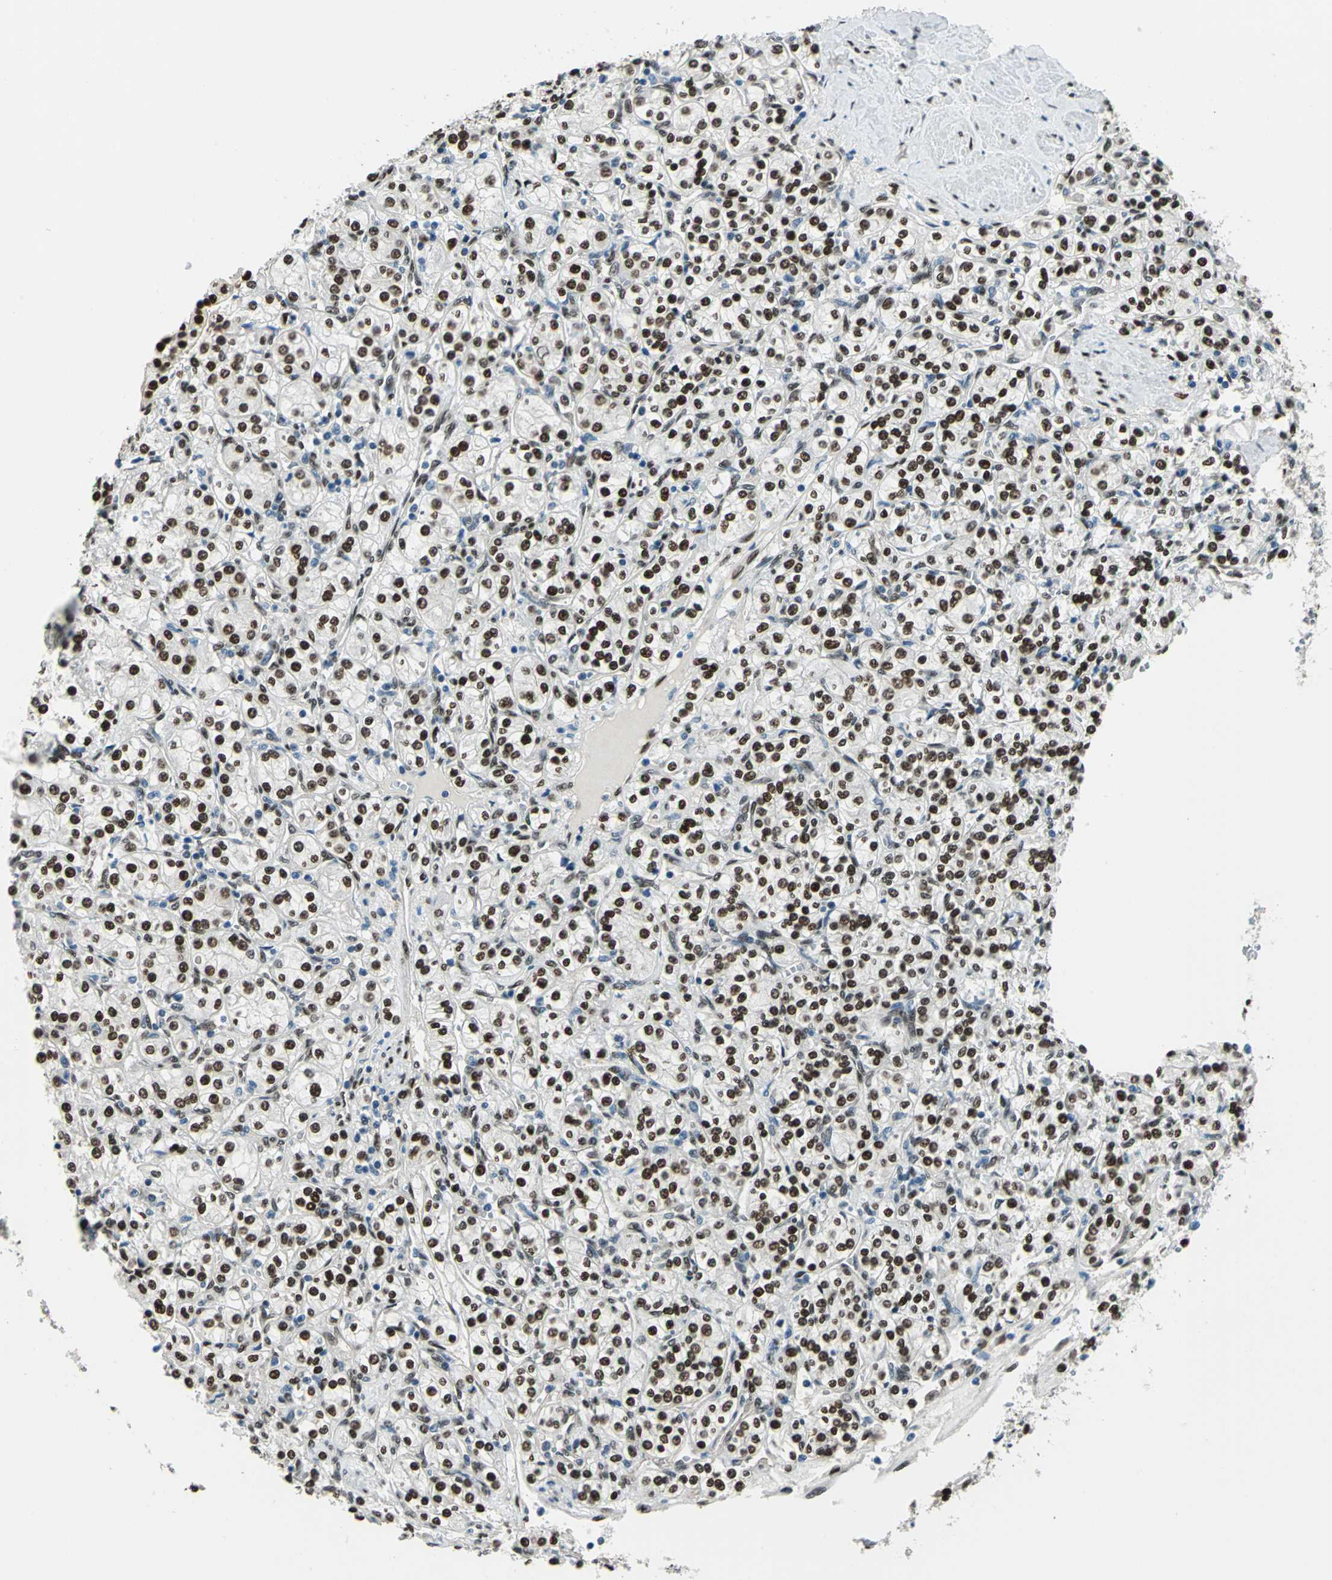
{"staining": {"intensity": "strong", "quantity": ">75%", "location": "nuclear"}, "tissue": "renal cancer", "cell_type": "Tumor cells", "image_type": "cancer", "snomed": [{"axis": "morphology", "description": "Adenocarcinoma, NOS"}, {"axis": "topography", "description": "Kidney"}], "caption": "An image showing strong nuclear staining in approximately >75% of tumor cells in adenocarcinoma (renal), as visualized by brown immunohistochemical staining.", "gene": "NFIA", "patient": {"sex": "male", "age": 77}}